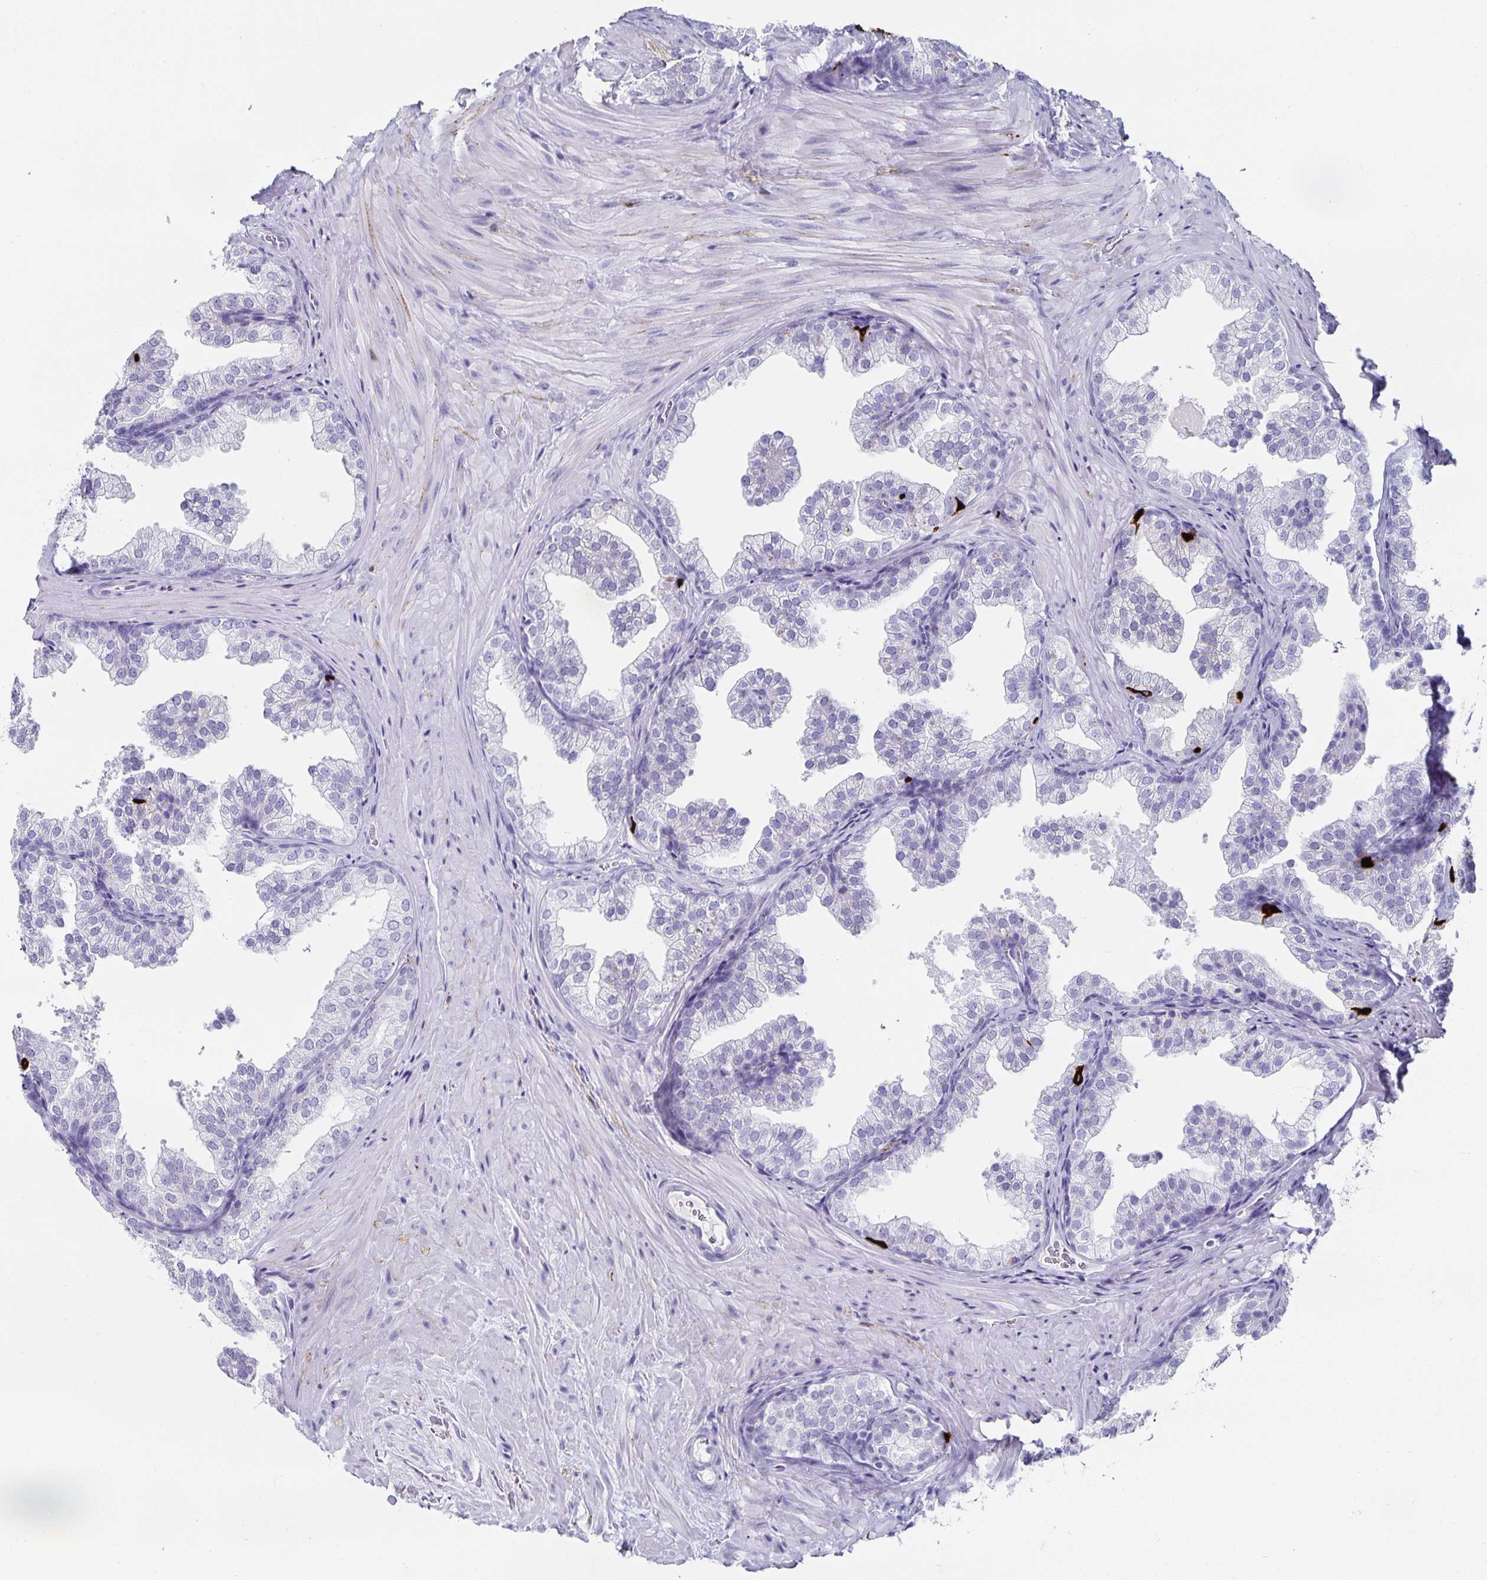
{"staining": {"intensity": "negative", "quantity": "none", "location": "none"}, "tissue": "prostate", "cell_type": "Glandular cells", "image_type": "normal", "snomed": [{"axis": "morphology", "description": "Normal tissue, NOS"}, {"axis": "topography", "description": "Prostate"}], "caption": "This is an IHC photomicrograph of normal human prostate. There is no staining in glandular cells.", "gene": "CHGA", "patient": {"sex": "male", "age": 37}}